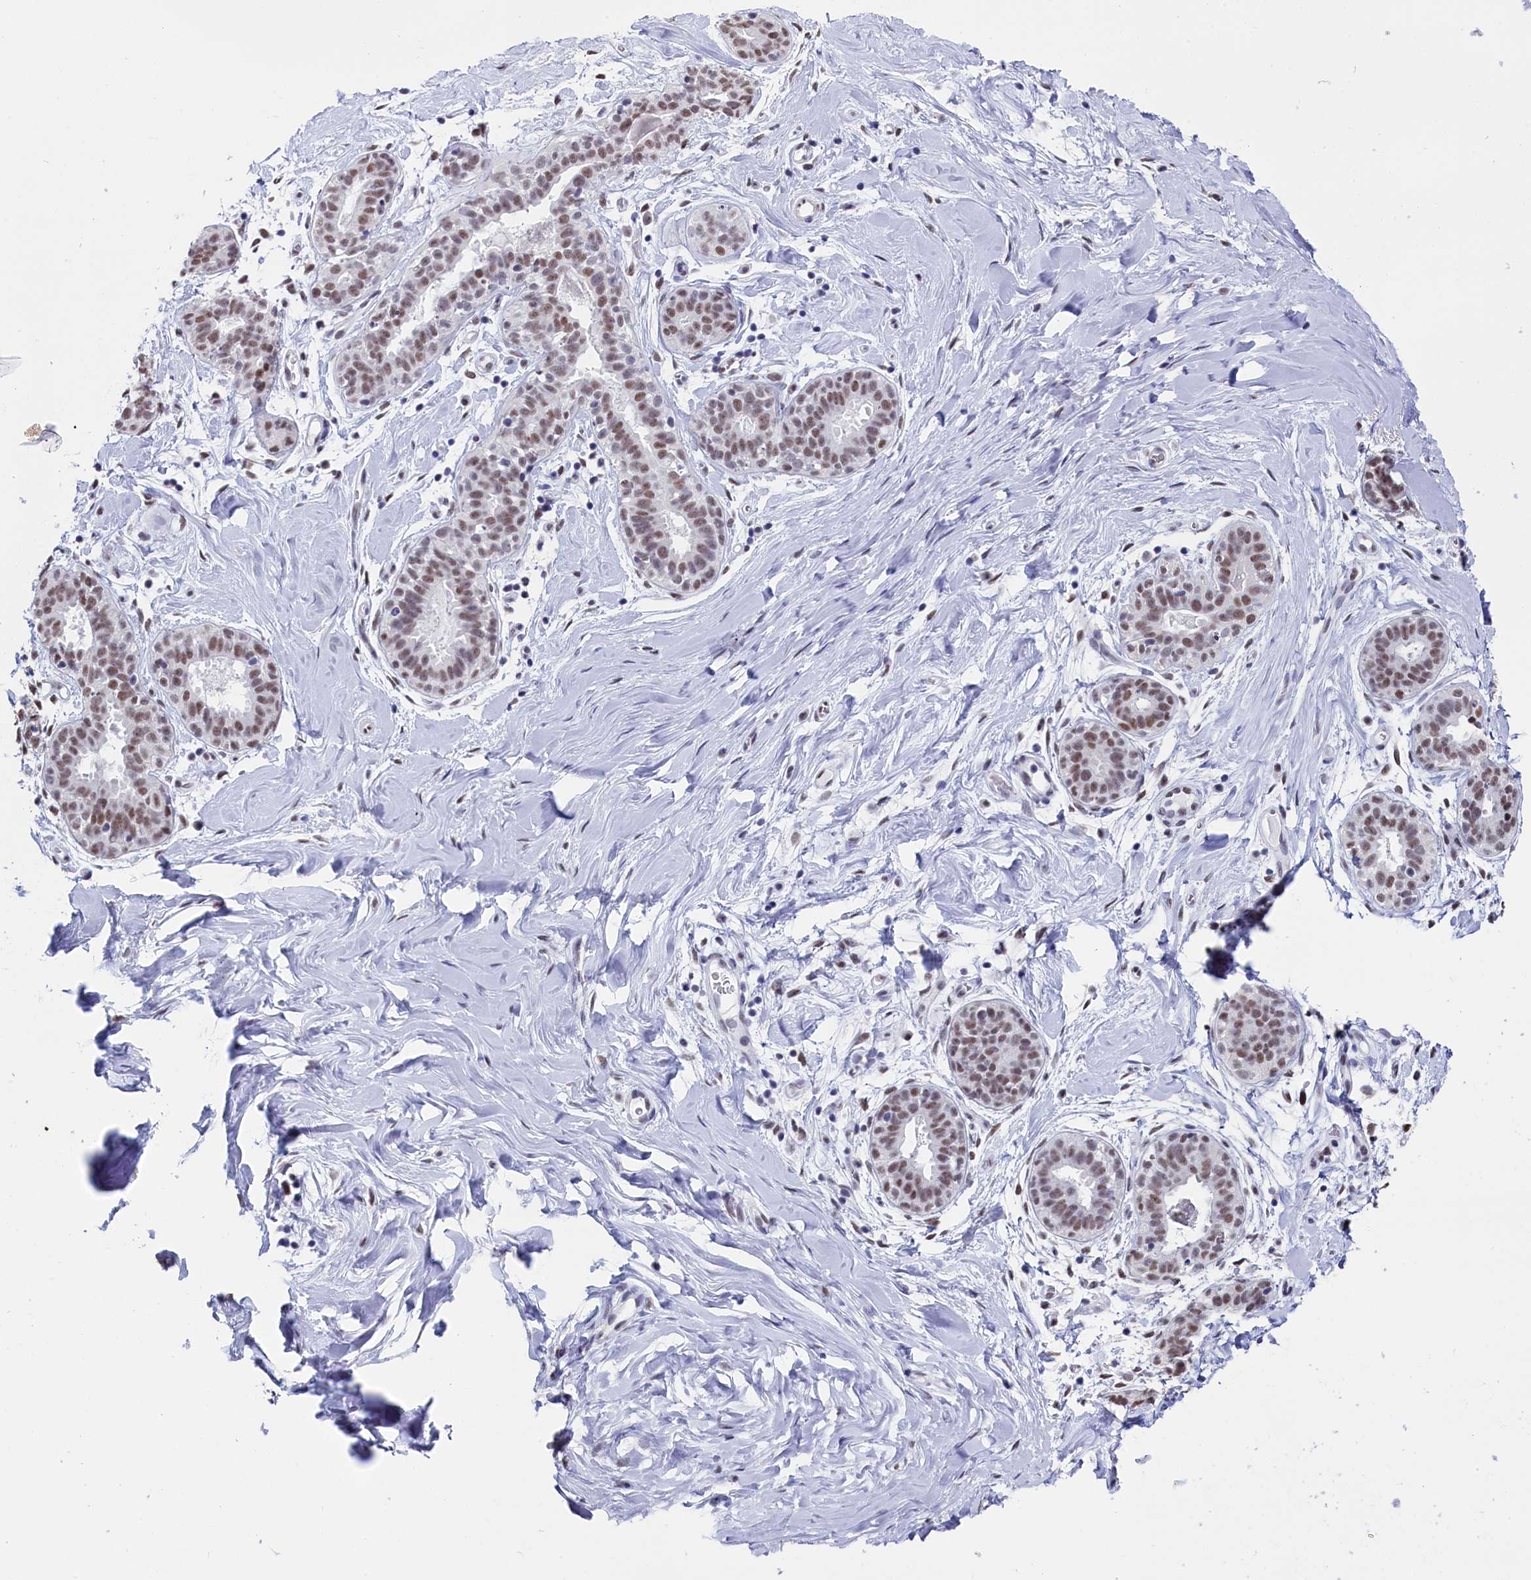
{"staining": {"intensity": "negative", "quantity": "none", "location": "none"}, "tissue": "adipose tissue", "cell_type": "Adipocytes", "image_type": "normal", "snomed": [{"axis": "morphology", "description": "Normal tissue, NOS"}, {"axis": "topography", "description": "Breast"}], "caption": "Protein analysis of normal adipose tissue reveals no significant expression in adipocytes. (DAB (3,3'-diaminobenzidine) immunohistochemistry (IHC) visualized using brightfield microscopy, high magnification).", "gene": "CD2BP2", "patient": {"sex": "female", "age": 26}}